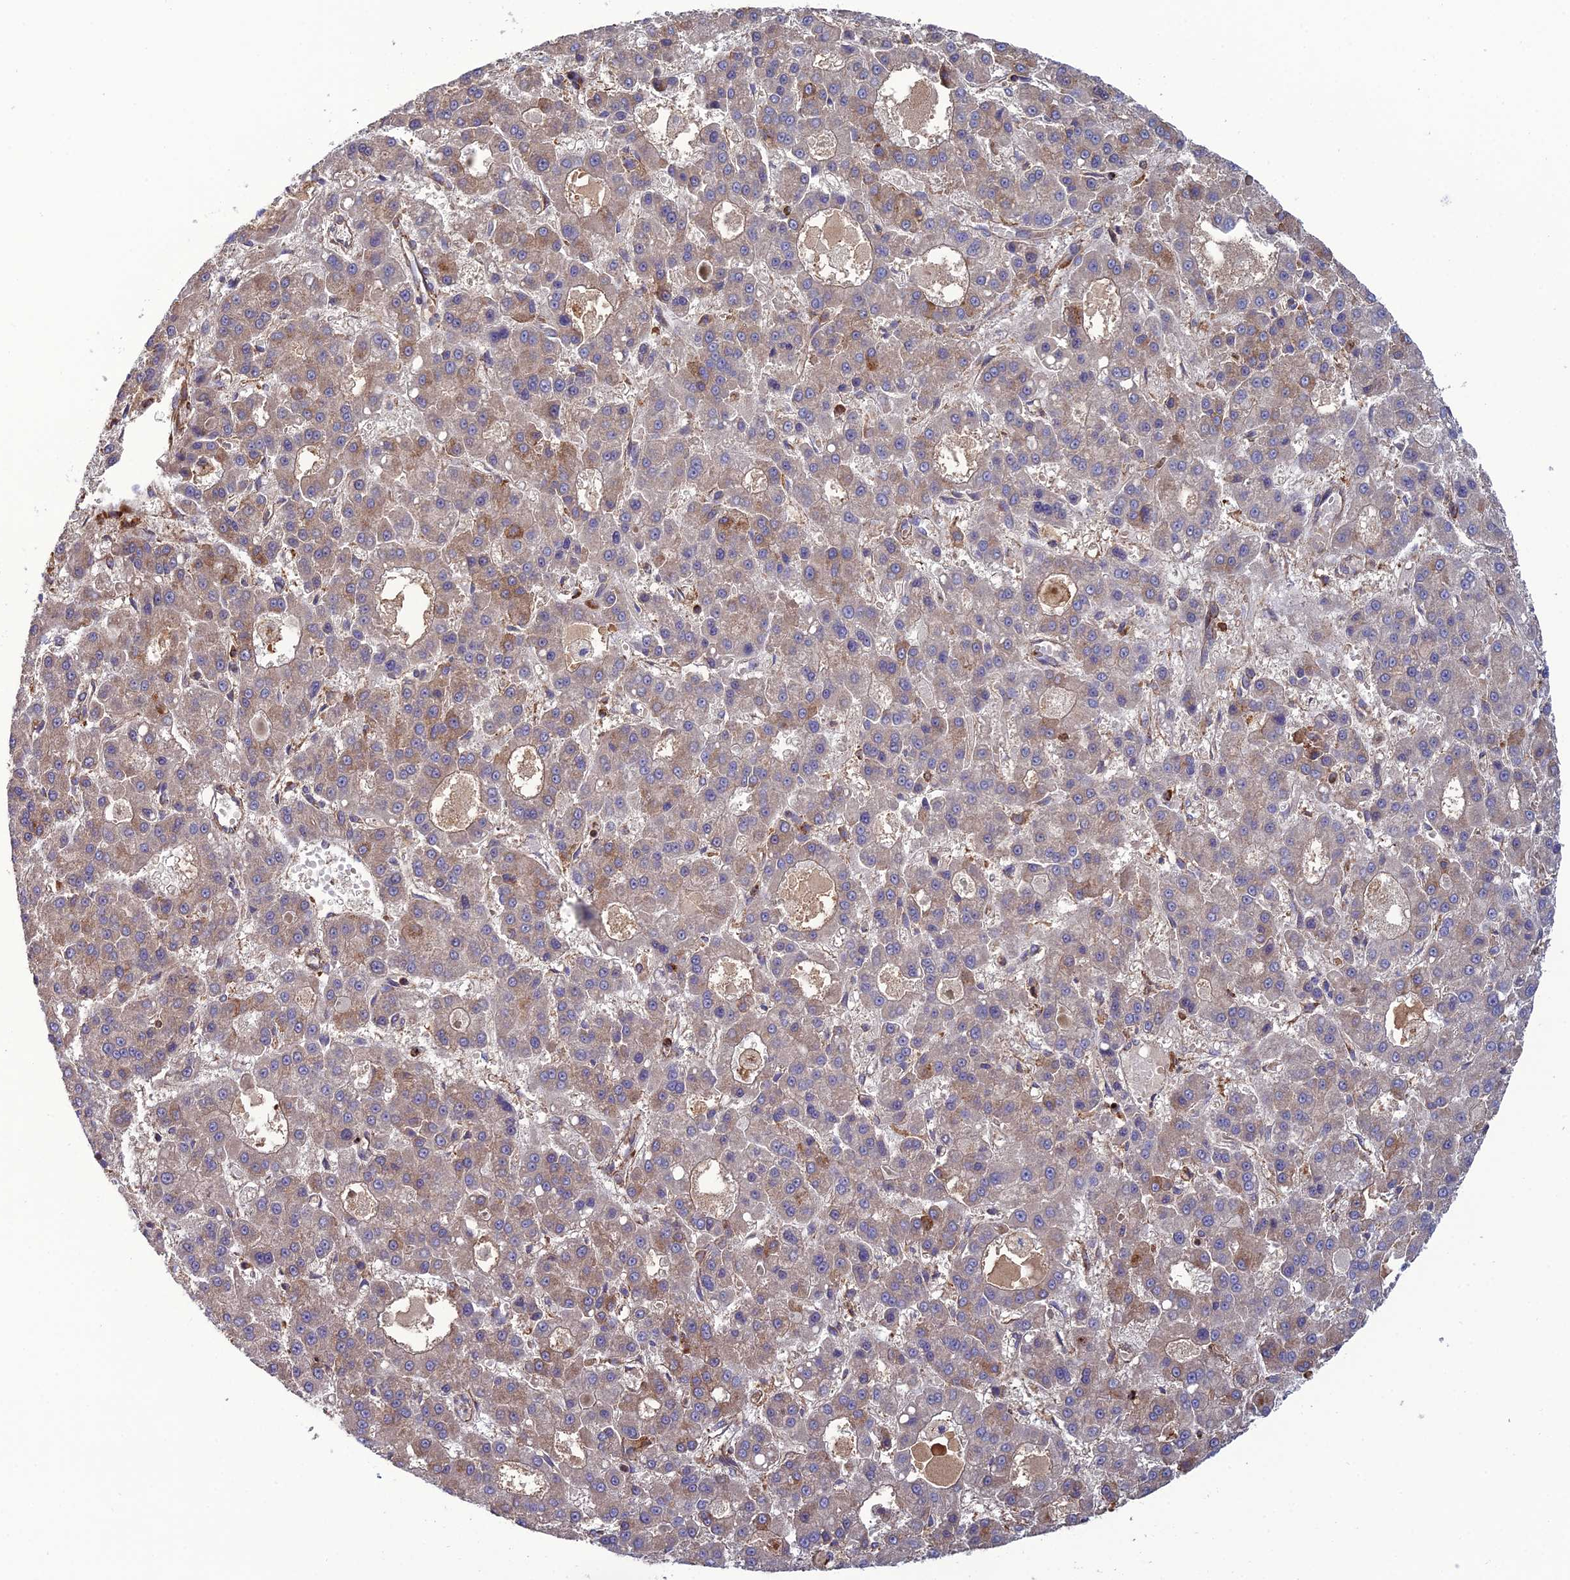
{"staining": {"intensity": "weak", "quantity": "25%-75%", "location": "cytoplasmic/membranous"}, "tissue": "liver cancer", "cell_type": "Tumor cells", "image_type": "cancer", "snomed": [{"axis": "morphology", "description": "Carcinoma, Hepatocellular, NOS"}, {"axis": "topography", "description": "Liver"}], "caption": "Immunohistochemistry (IHC) staining of liver cancer (hepatocellular carcinoma), which reveals low levels of weak cytoplasmic/membranous positivity in approximately 25%-75% of tumor cells indicating weak cytoplasmic/membranous protein staining. The staining was performed using DAB (3,3'-diaminobenzidine) (brown) for protein detection and nuclei were counterstained in hematoxylin (blue).", "gene": "LNPEP", "patient": {"sex": "male", "age": 70}}